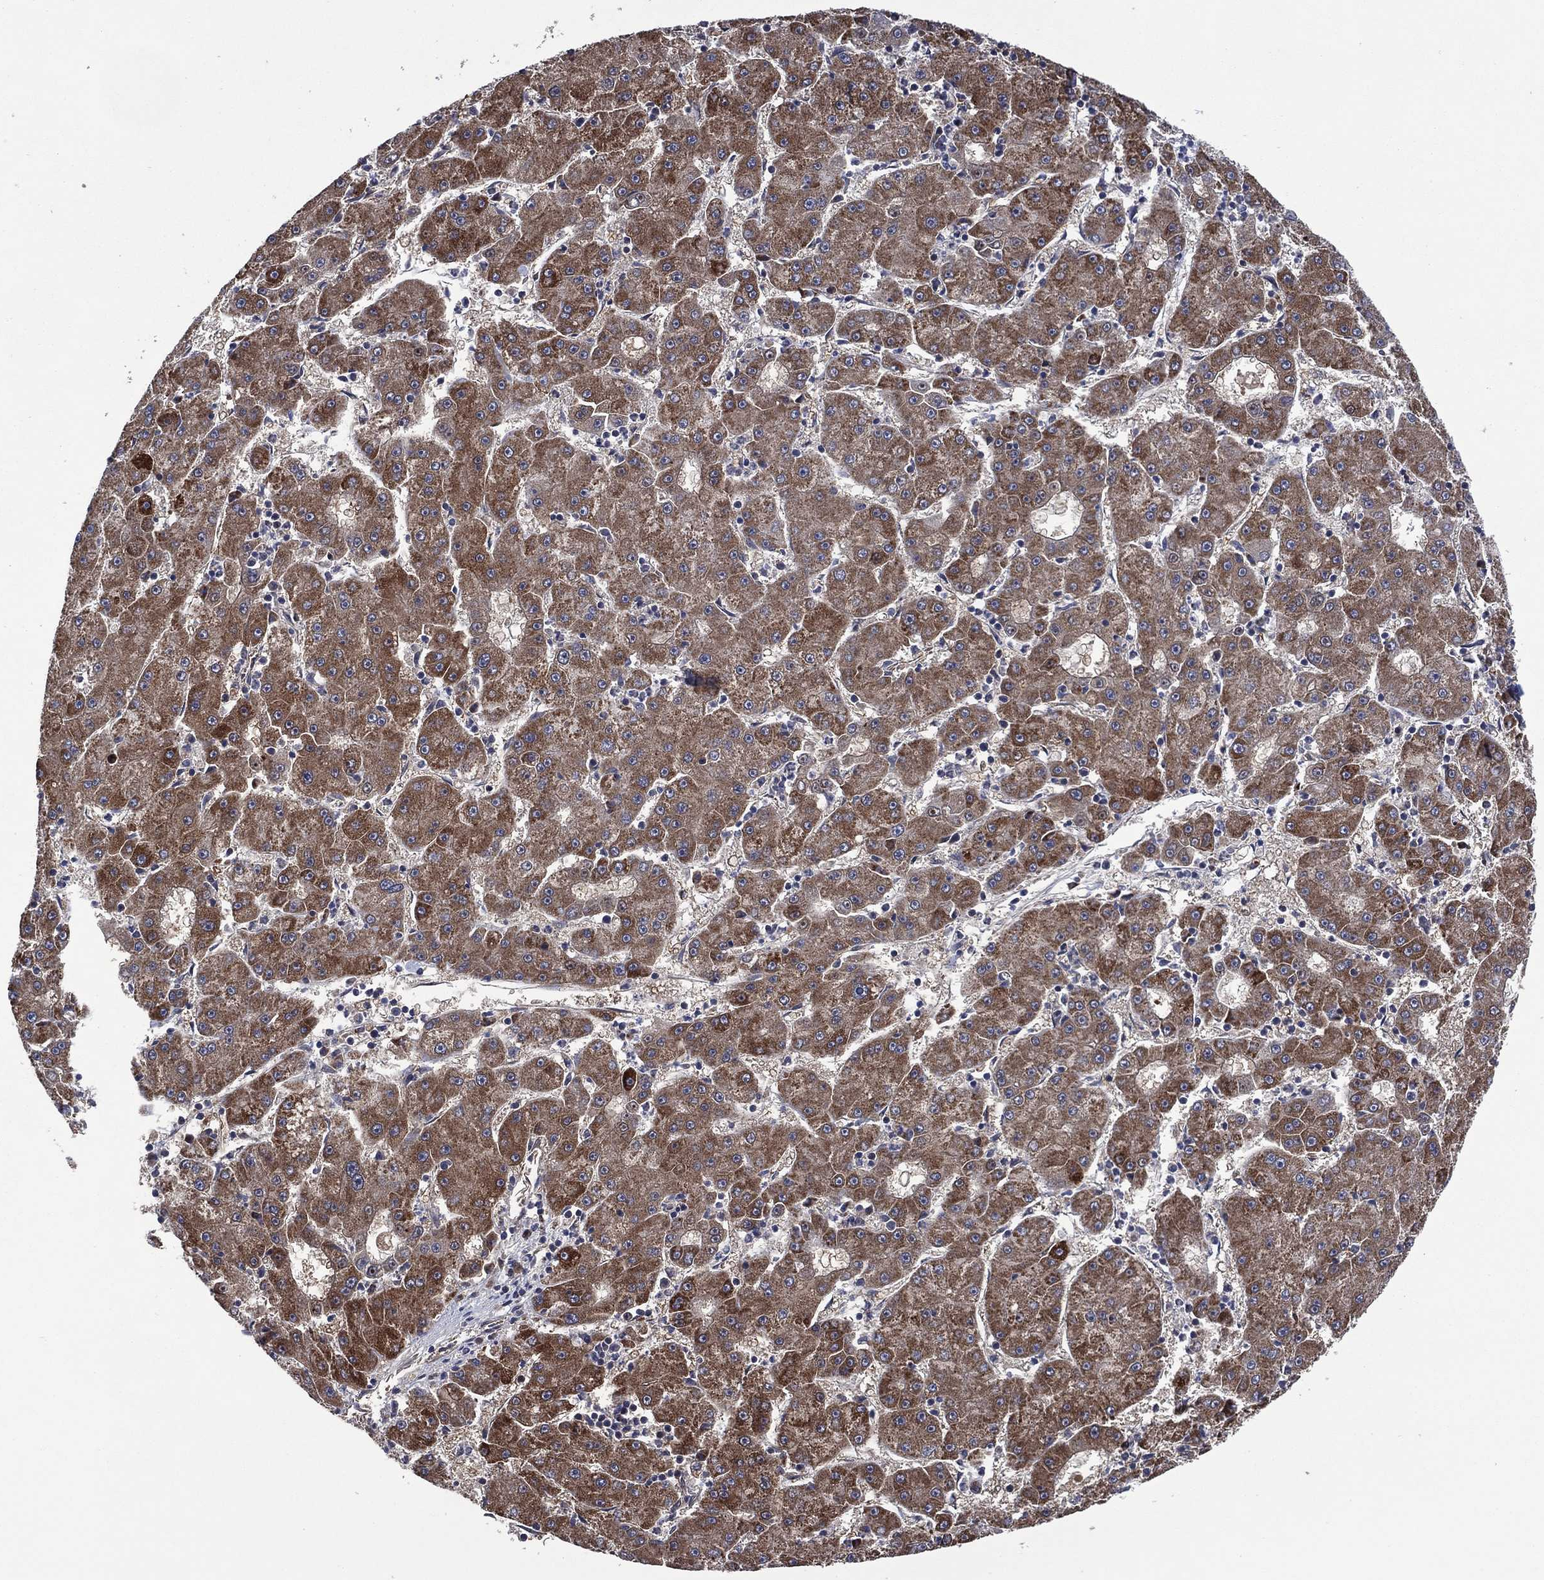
{"staining": {"intensity": "moderate", "quantity": "25%-75%", "location": "cytoplasmic/membranous"}, "tissue": "liver cancer", "cell_type": "Tumor cells", "image_type": "cancer", "snomed": [{"axis": "morphology", "description": "Carcinoma, Hepatocellular, NOS"}, {"axis": "topography", "description": "Liver"}], "caption": "Protein staining by immunohistochemistry (IHC) shows moderate cytoplasmic/membranous positivity in approximately 25%-75% of tumor cells in liver cancer.", "gene": "HTD2", "patient": {"sex": "male", "age": 73}}